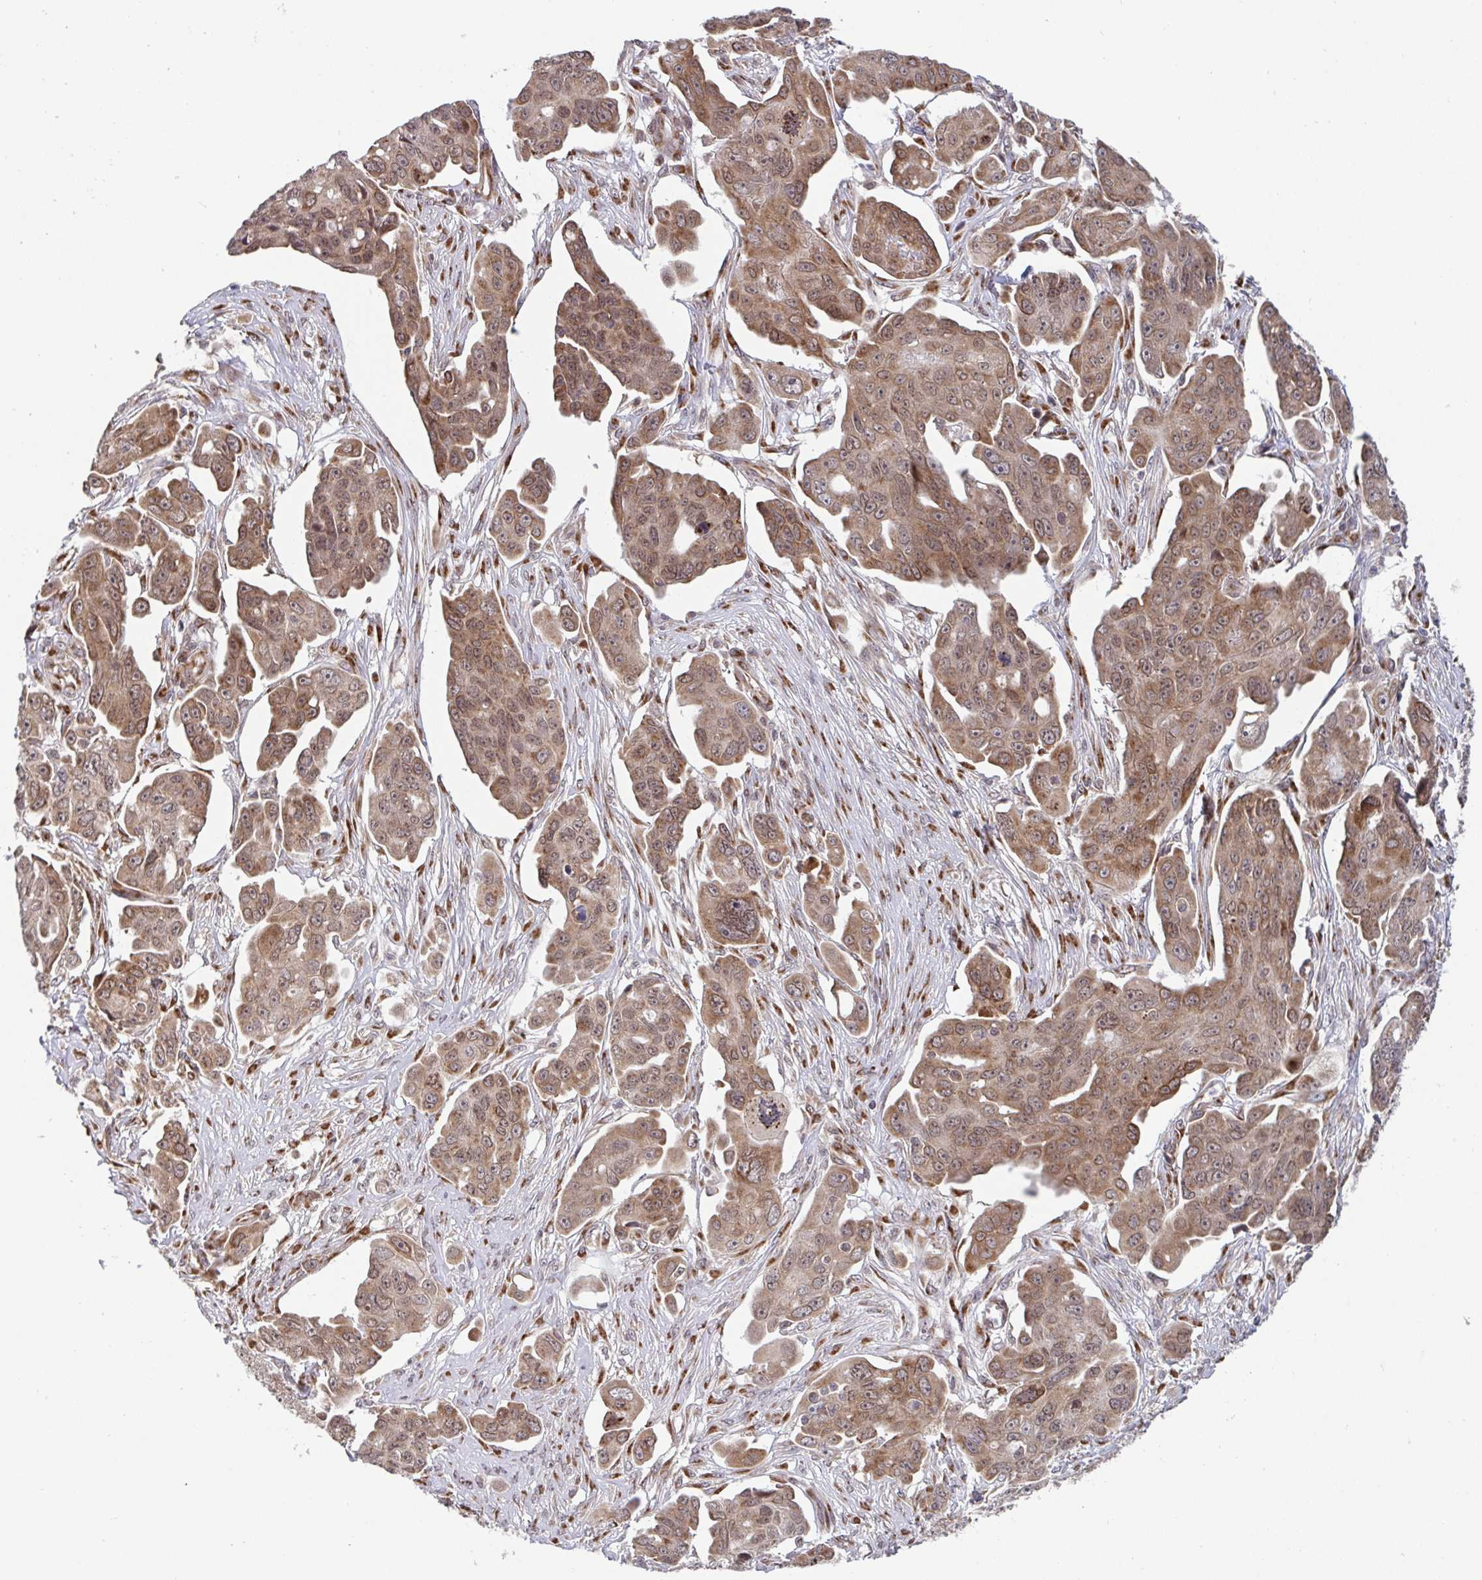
{"staining": {"intensity": "moderate", "quantity": ">75%", "location": "cytoplasmic/membranous"}, "tissue": "ovarian cancer", "cell_type": "Tumor cells", "image_type": "cancer", "snomed": [{"axis": "morphology", "description": "Carcinoma, endometroid"}, {"axis": "topography", "description": "Ovary"}], "caption": "The image displays staining of ovarian cancer, revealing moderate cytoplasmic/membranous protein positivity (brown color) within tumor cells.", "gene": "ATP5MJ", "patient": {"sex": "female", "age": 70}}